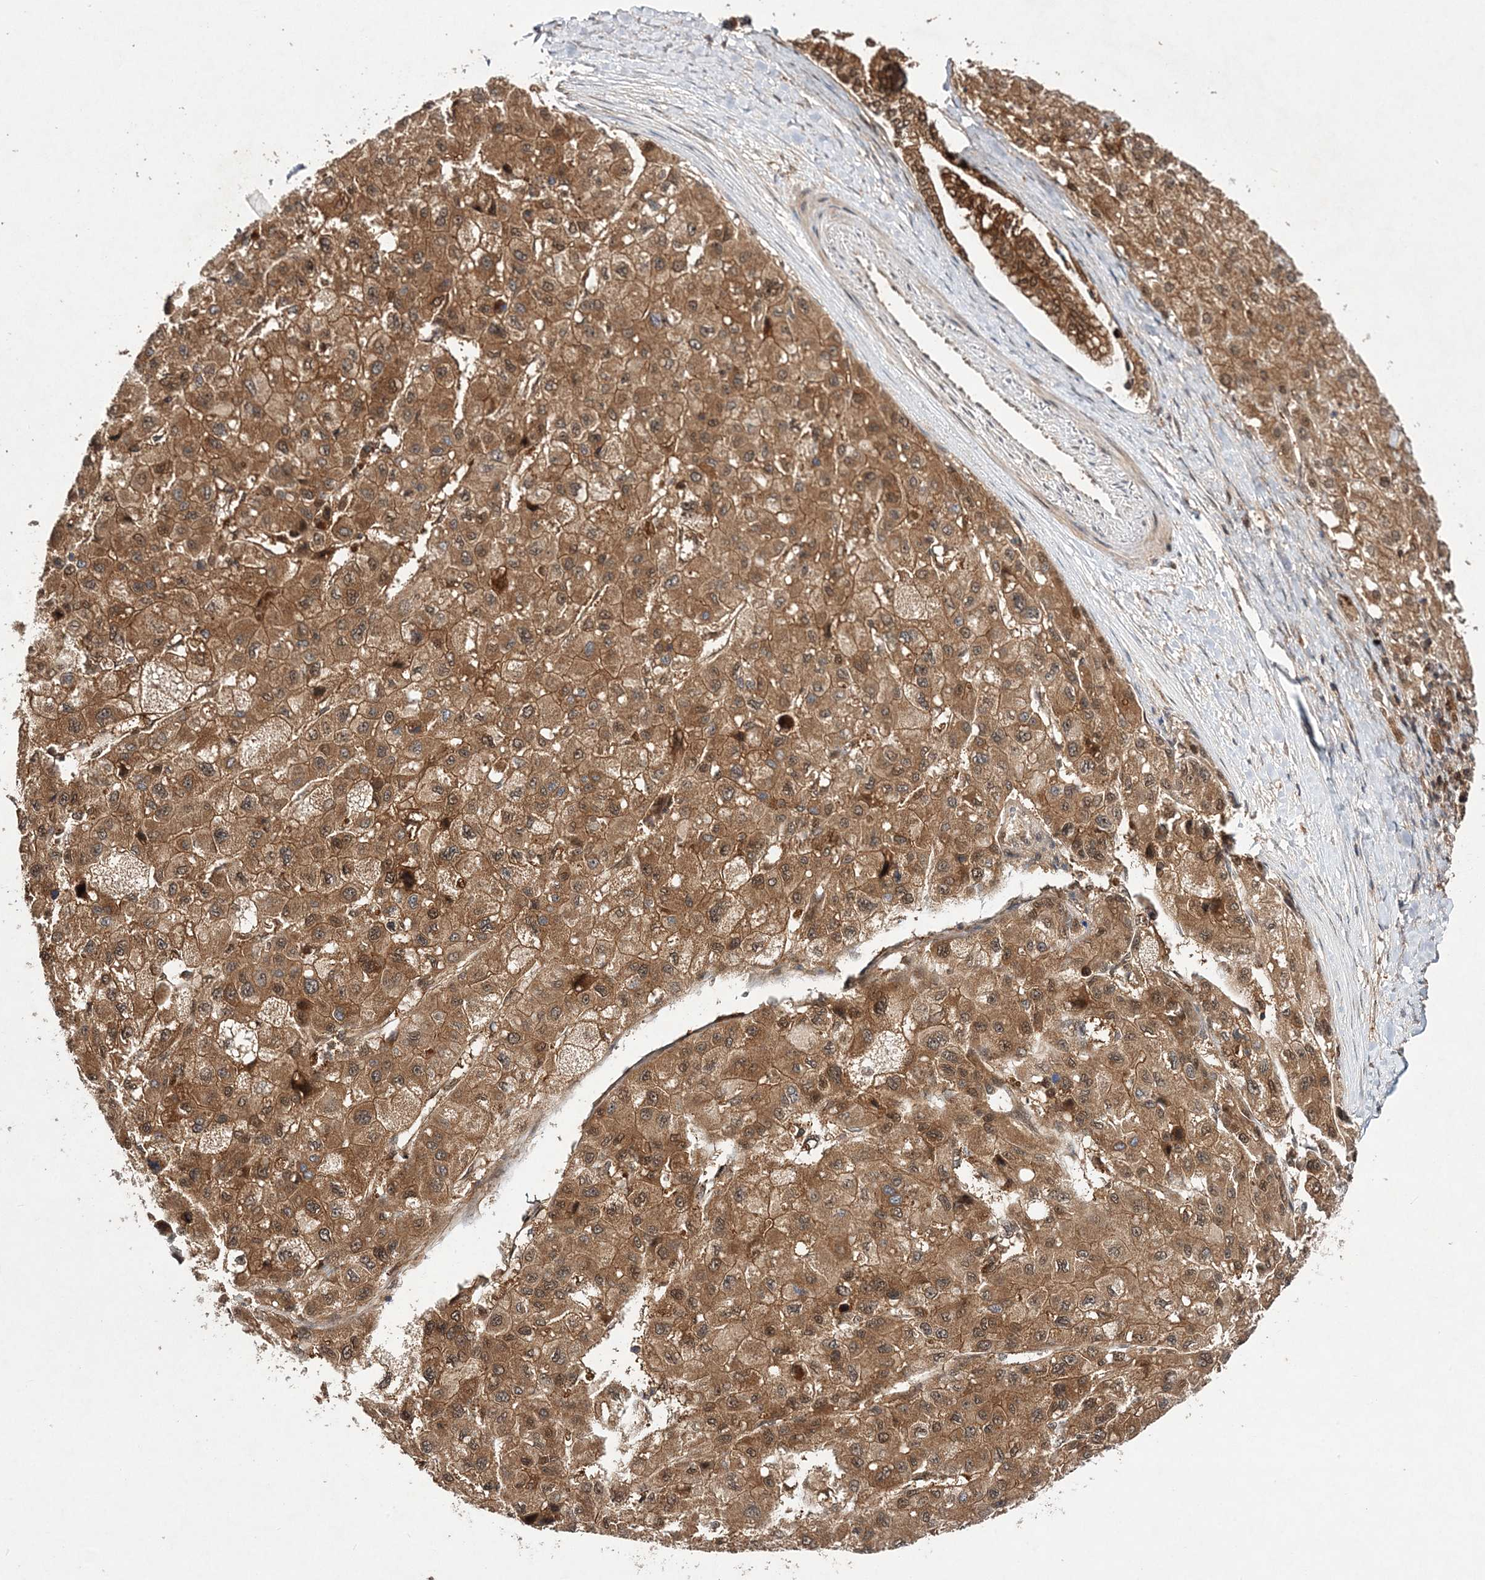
{"staining": {"intensity": "moderate", "quantity": ">75%", "location": "cytoplasmic/membranous,nuclear"}, "tissue": "liver cancer", "cell_type": "Tumor cells", "image_type": "cancer", "snomed": [{"axis": "morphology", "description": "Carcinoma, Hepatocellular, NOS"}, {"axis": "topography", "description": "Liver"}], "caption": "The histopathology image shows a brown stain indicating the presence of a protein in the cytoplasmic/membranous and nuclear of tumor cells in hepatocellular carcinoma (liver).", "gene": "NIF3L1", "patient": {"sex": "male", "age": 80}}